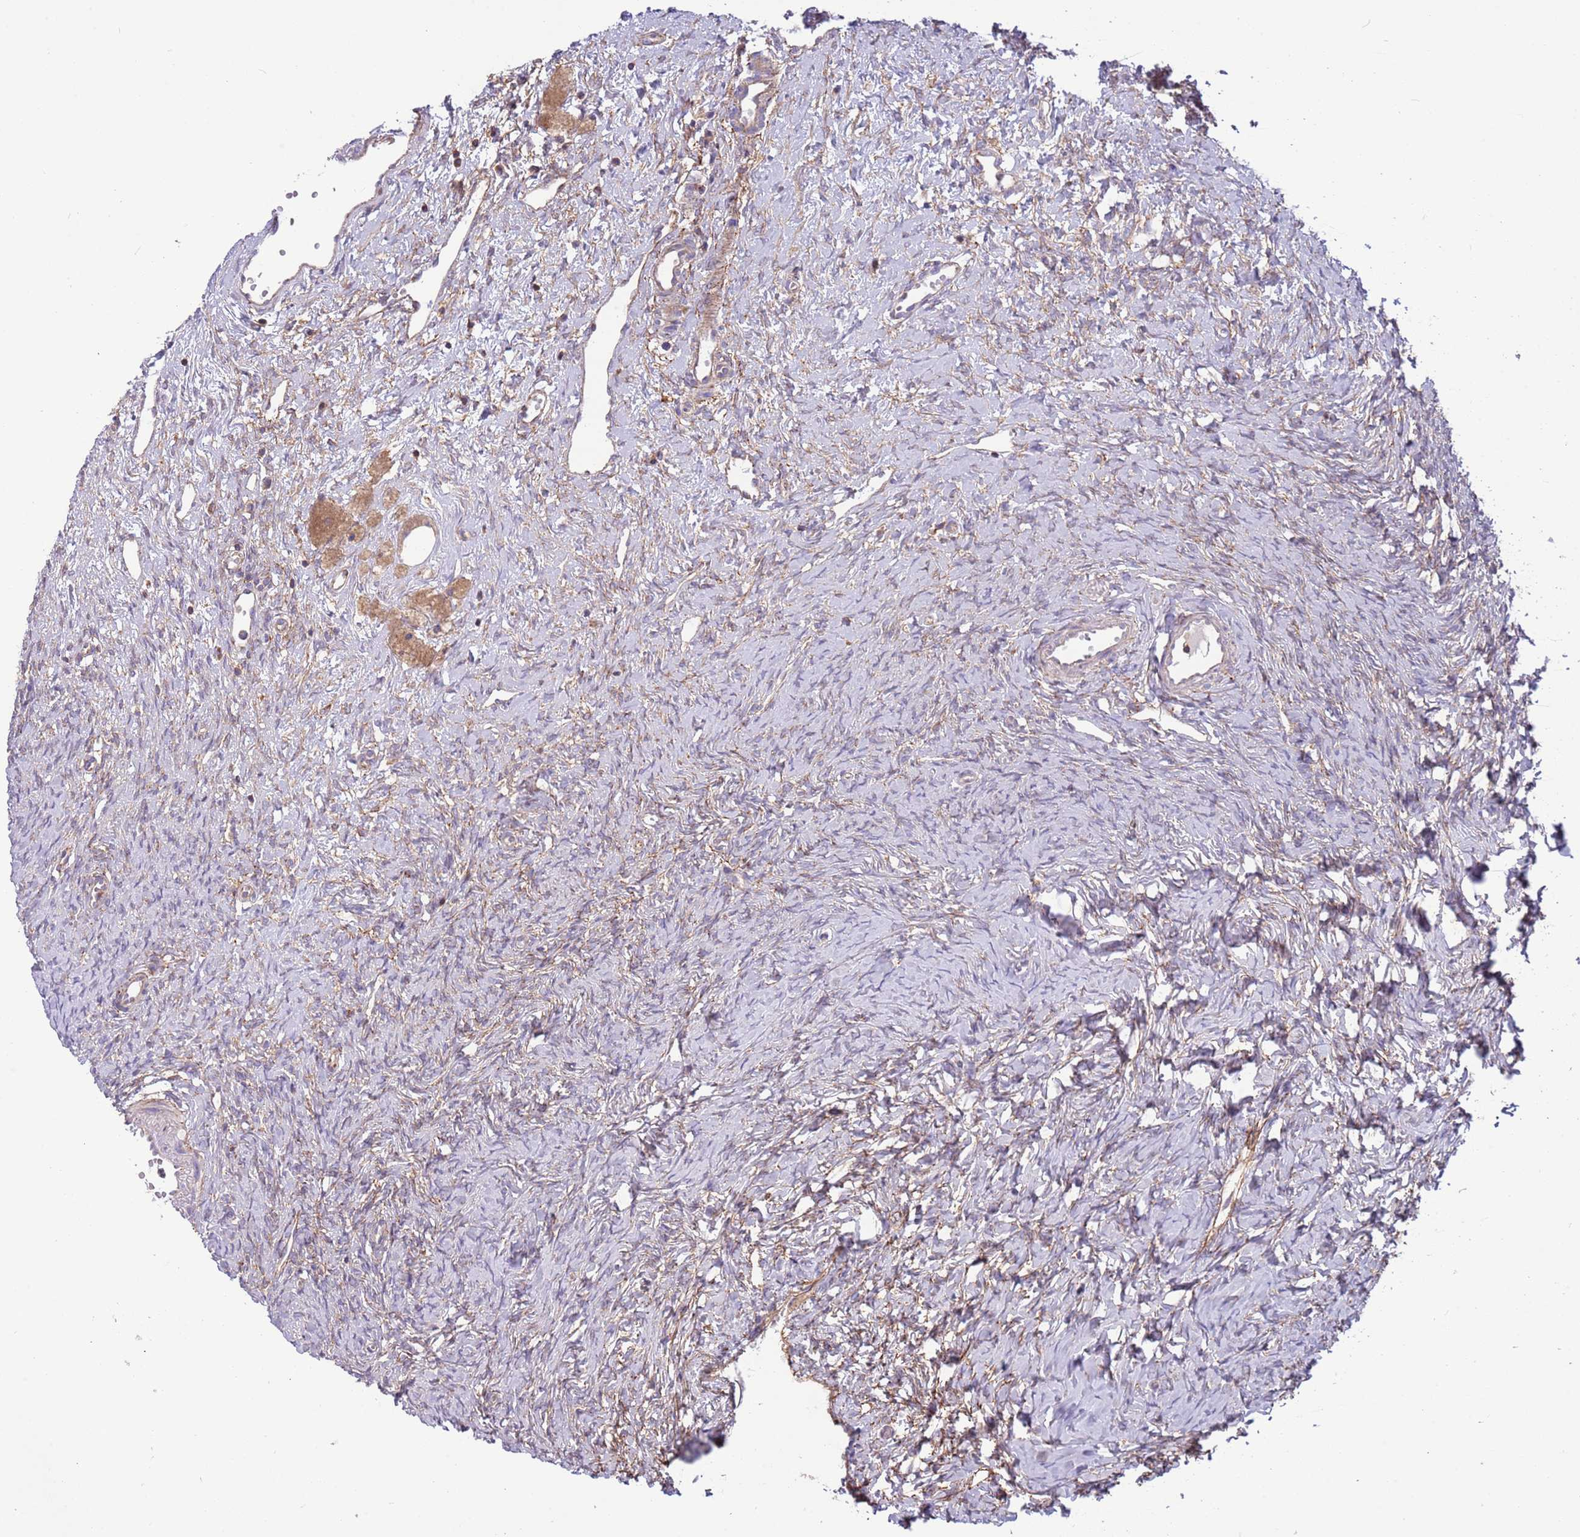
{"staining": {"intensity": "moderate", "quantity": ">75%", "location": "cytoplasmic/membranous"}, "tissue": "ovary", "cell_type": "Follicle cells", "image_type": "normal", "snomed": [{"axis": "morphology", "description": "Normal tissue, NOS"}, {"axis": "topography", "description": "Ovary"}], "caption": "Immunohistochemistry (DAB (3,3'-diaminobenzidine)) staining of unremarkable ovary displays moderate cytoplasmic/membranous protein positivity in about >75% of follicle cells. Using DAB (brown) and hematoxylin (blue) stains, captured at high magnification using brightfield microscopy.", "gene": "IRS4", "patient": {"sex": "female", "age": 51}}